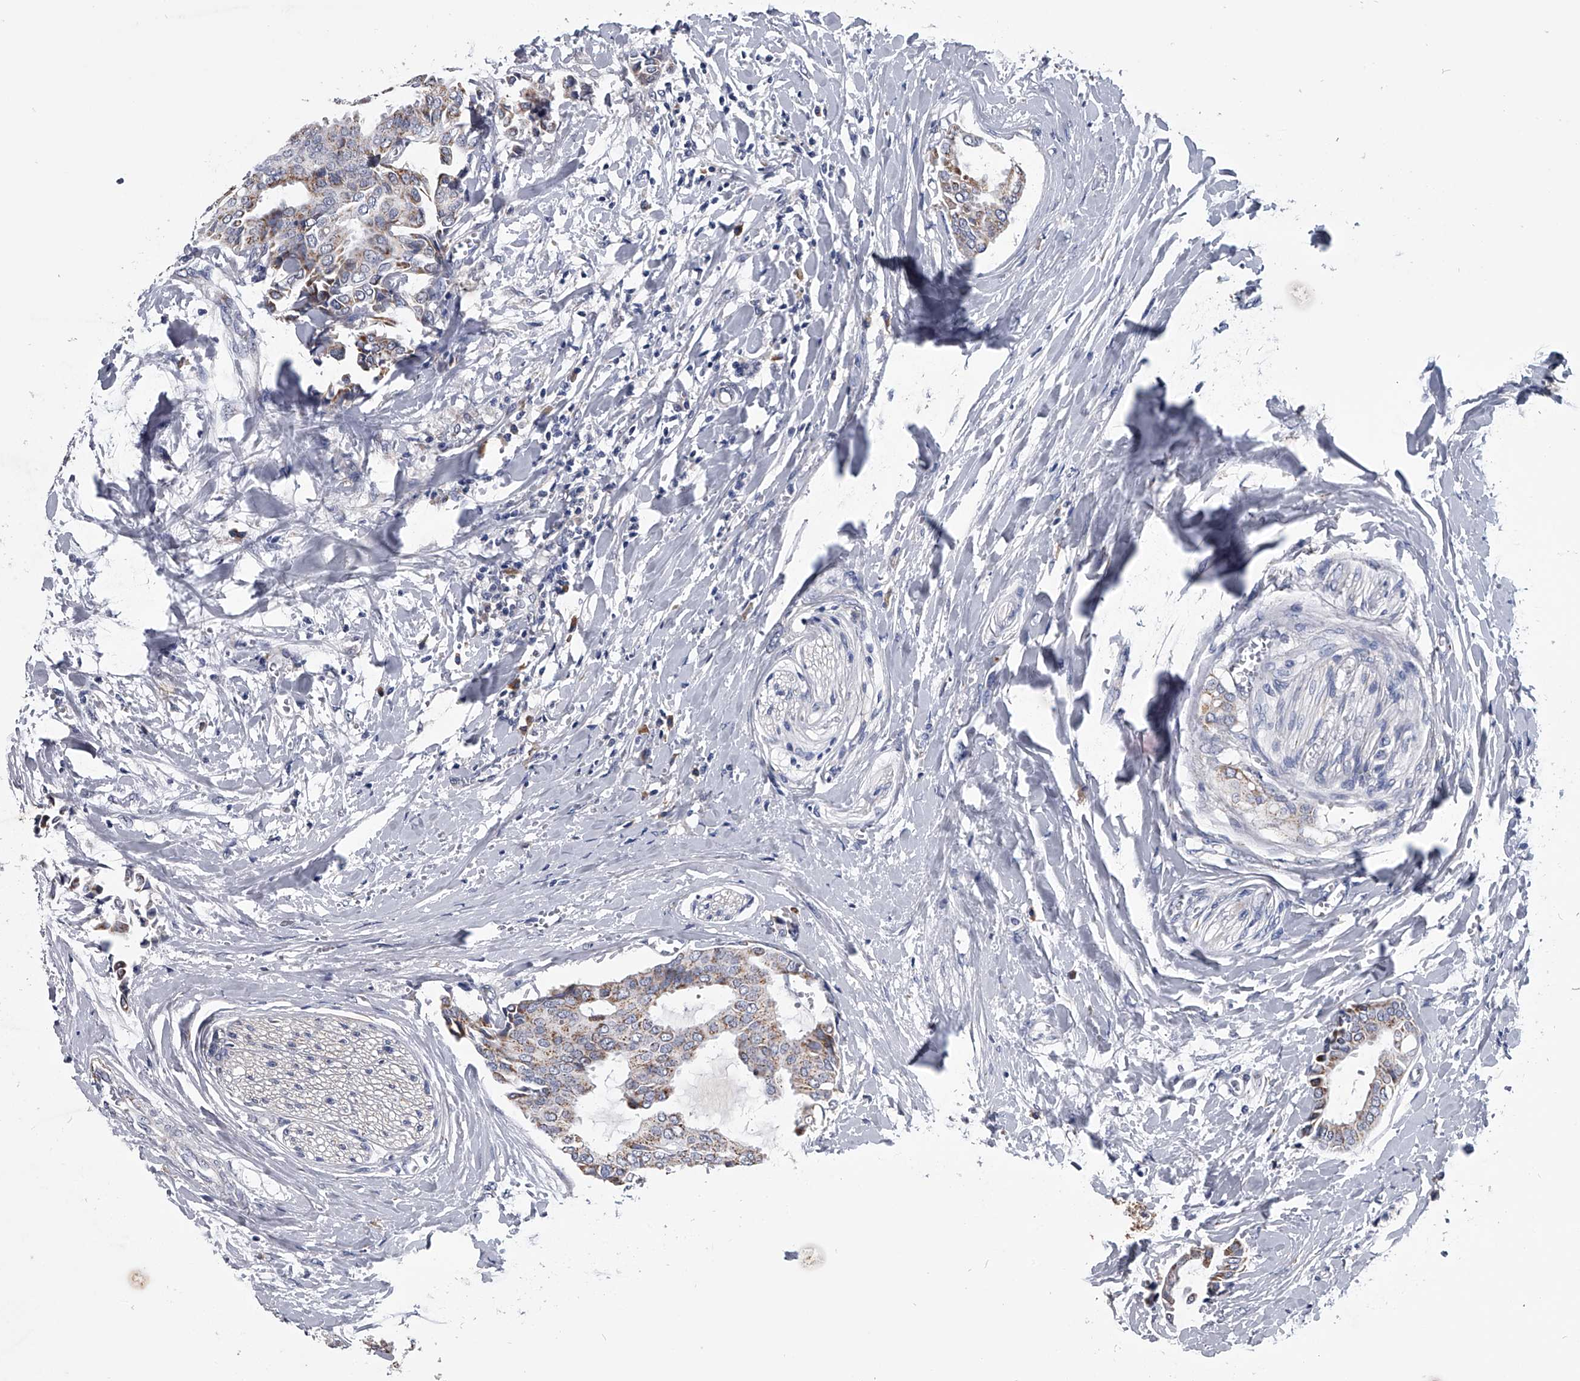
{"staining": {"intensity": "weak", "quantity": ">75%", "location": "cytoplasmic/membranous"}, "tissue": "head and neck cancer", "cell_type": "Tumor cells", "image_type": "cancer", "snomed": [{"axis": "morphology", "description": "Adenocarcinoma, NOS"}, {"axis": "topography", "description": "Salivary gland"}, {"axis": "topography", "description": "Head-Neck"}], "caption": "Head and neck cancer (adenocarcinoma) tissue displays weak cytoplasmic/membranous positivity in approximately >75% of tumor cells, visualized by immunohistochemistry.", "gene": "OAT", "patient": {"sex": "female", "age": 59}}